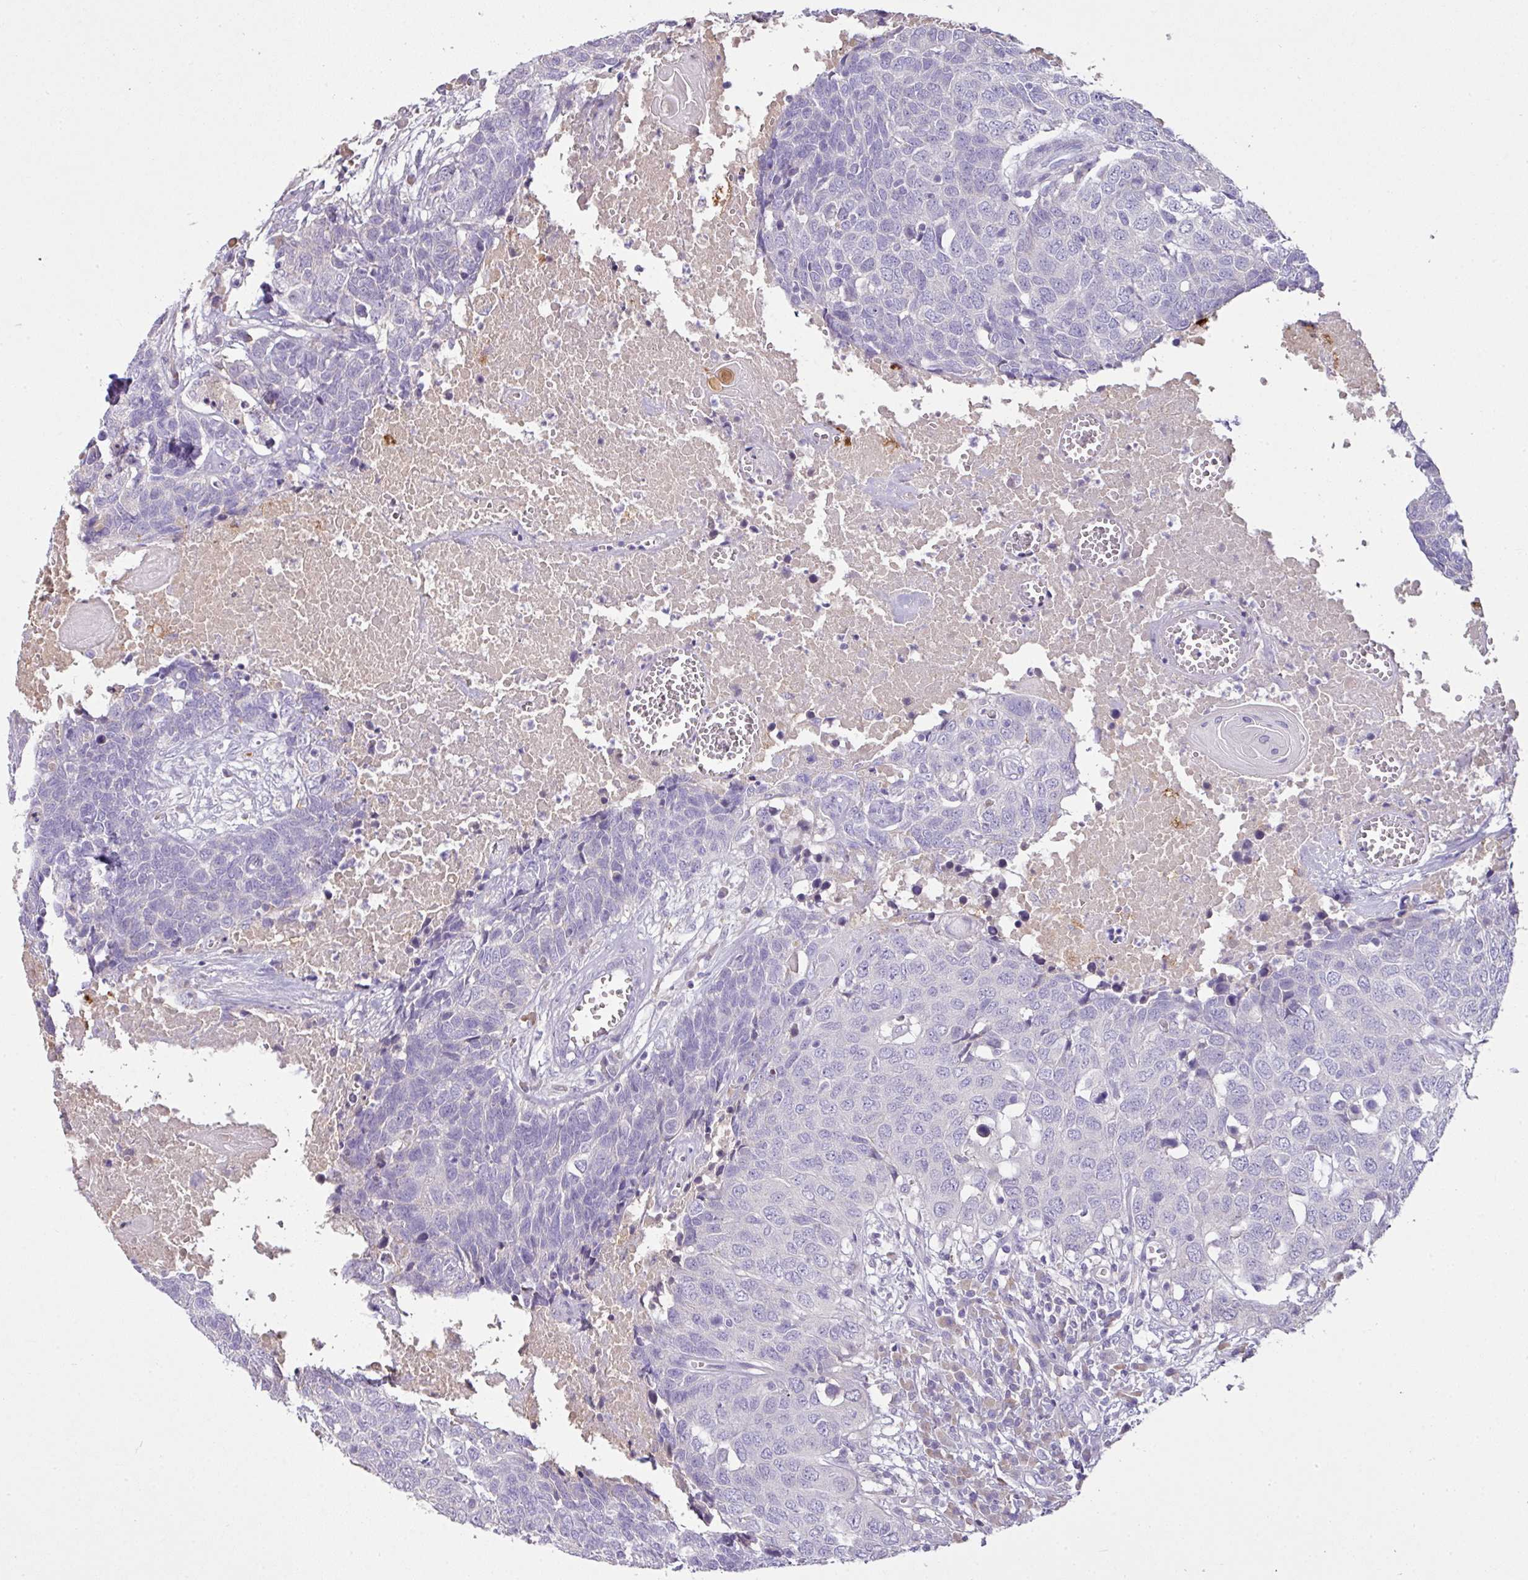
{"staining": {"intensity": "negative", "quantity": "none", "location": "none"}, "tissue": "head and neck cancer", "cell_type": "Tumor cells", "image_type": "cancer", "snomed": [{"axis": "morphology", "description": "Squamous cell carcinoma, NOS"}, {"axis": "topography", "description": "Head-Neck"}], "caption": "Head and neck cancer (squamous cell carcinoma) was stained to show a protein in brown. There is no significant expression in tumor cells. The staining is performed using DAB brown chromogen with nuclei counter-stained in using hematoxylin.", "gene": "OR6C6", "patient": {"sex": "male", "age": 66}}